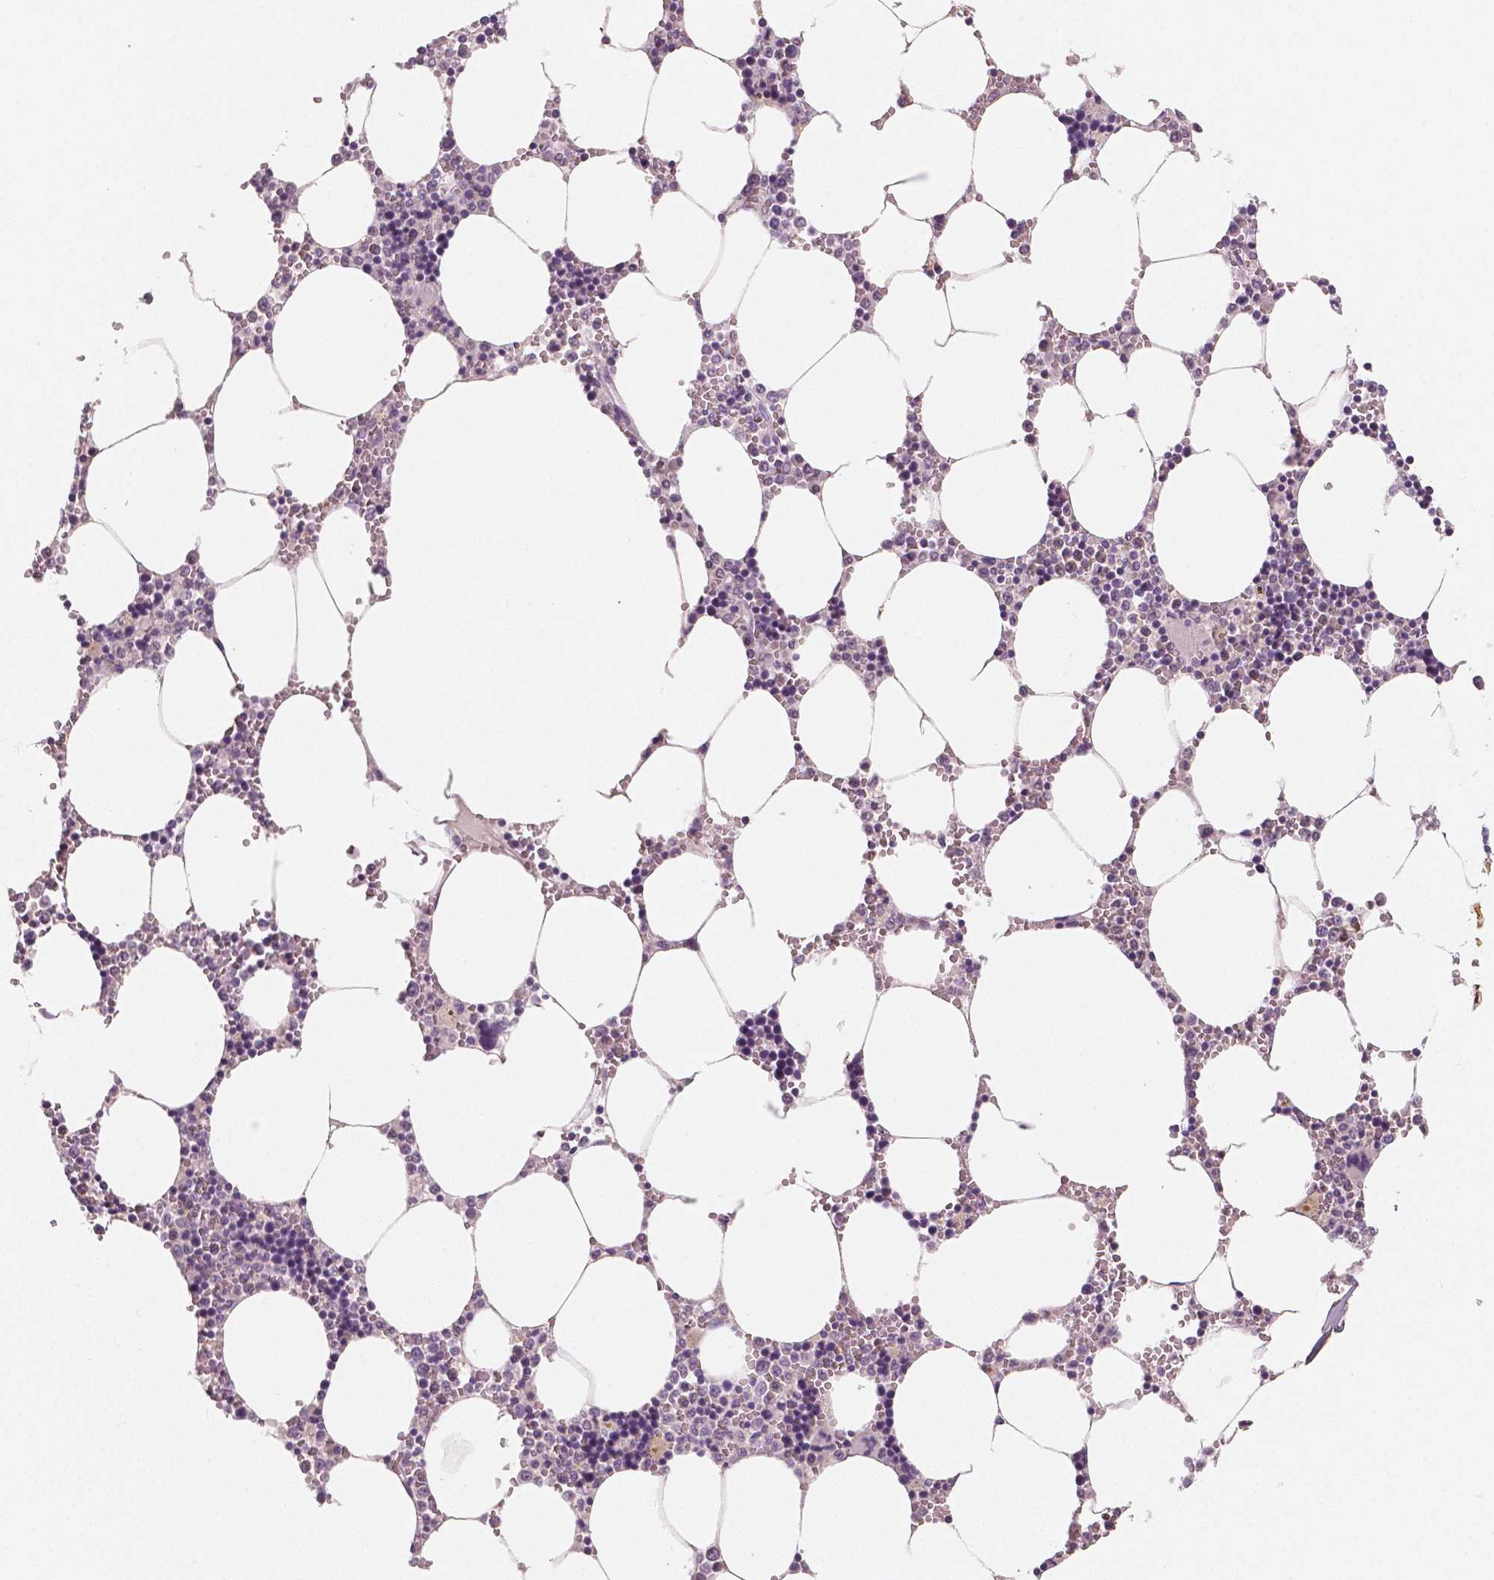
{"staining": {"intensity": "negative", "quantity": "none", "location": "none"}, "tissue": "bone marrow", "cell_type": "Hematopoietic cells", "image_type": "normal", "snomed": [{"axis": "morphology", "description": "Normal tissue, NOS"}, {"axis": "topography", "description": "Bone marrow"}], "caption": "IHC of benign human bone marrow exhibits no staining in hematopoietic cells.", "gene": "RNASE7", "patient": {"sex": "male", "age": 54}}